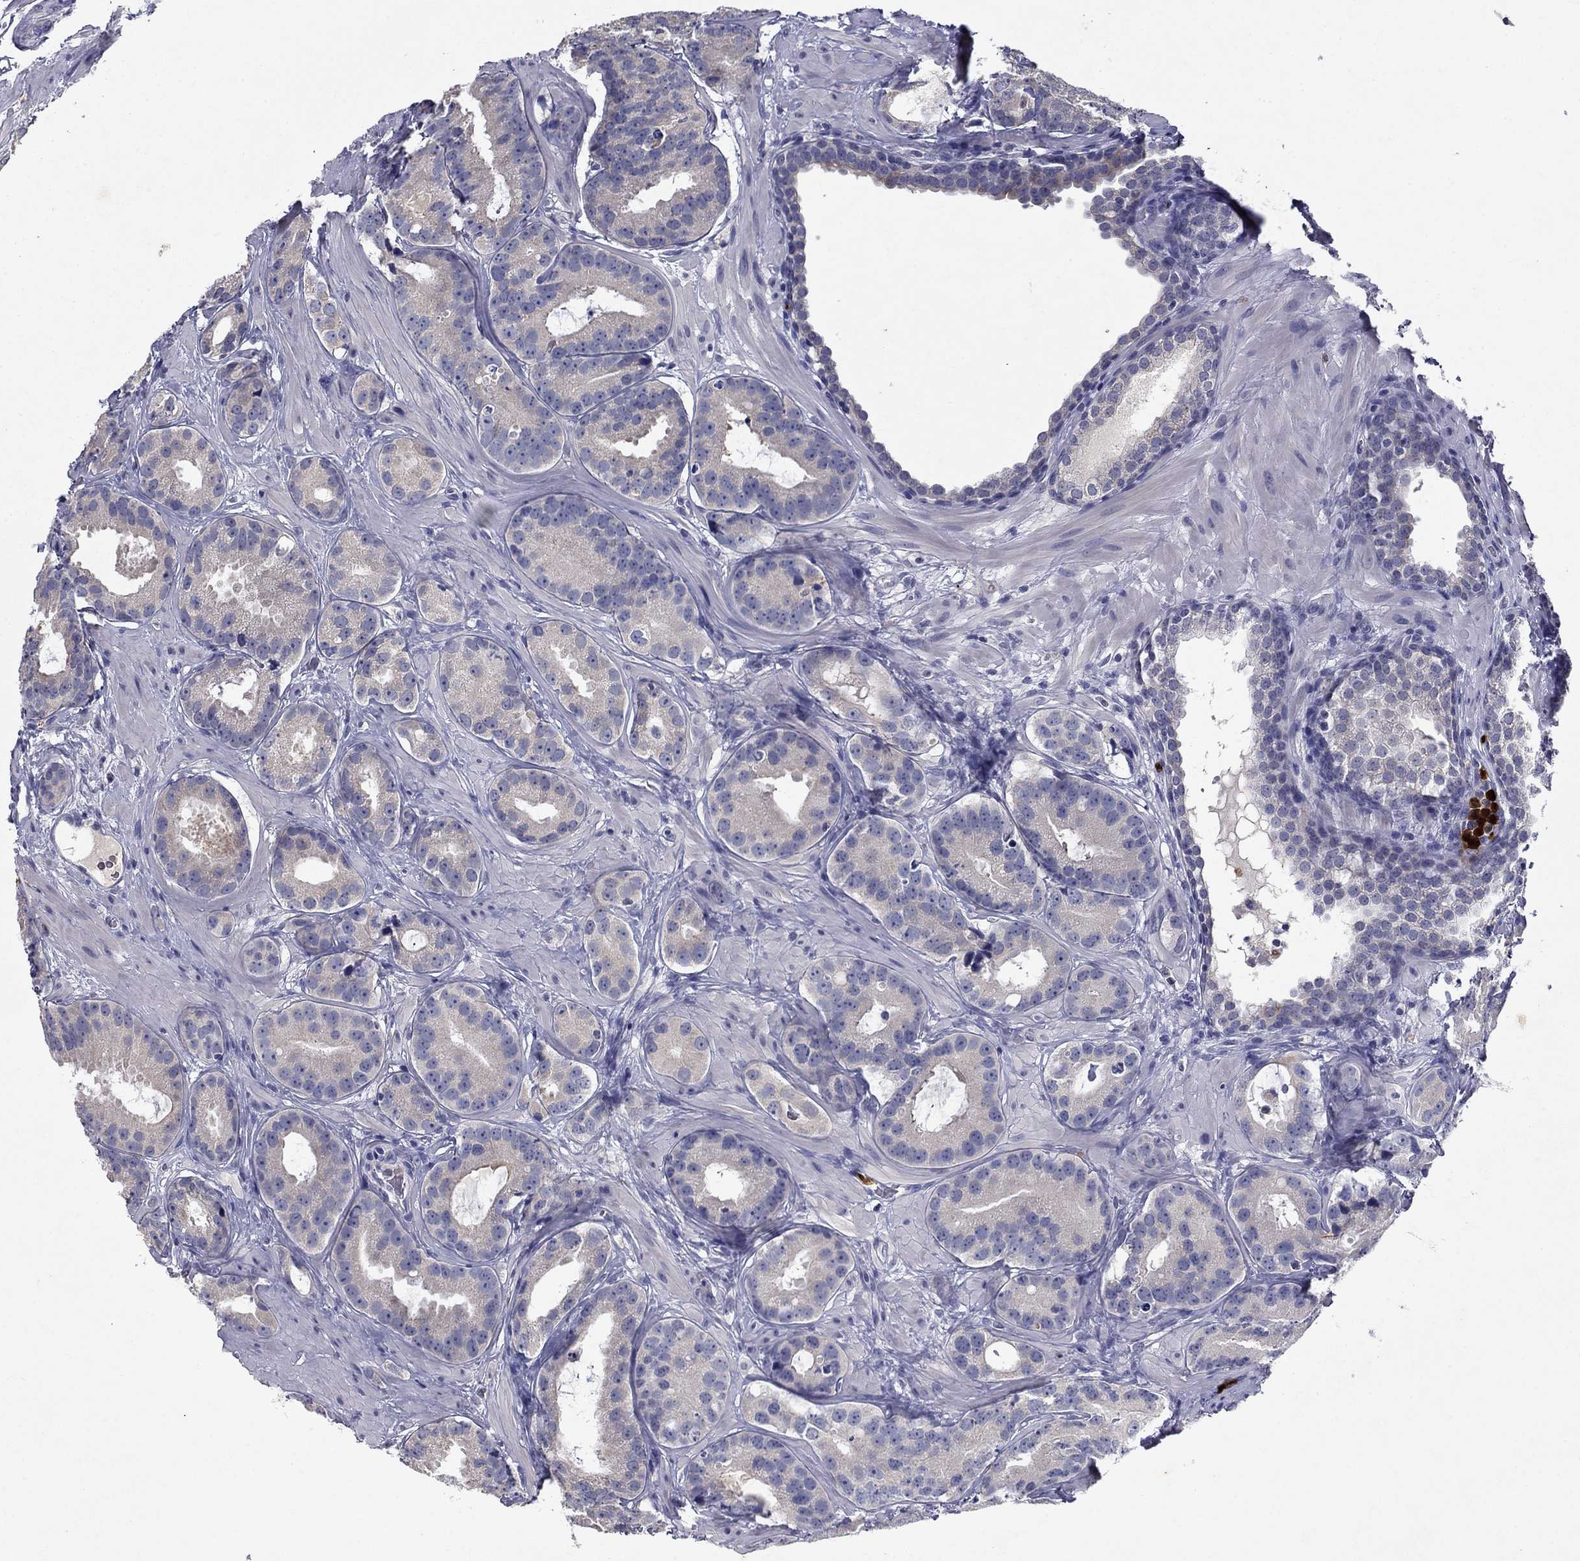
{"staining": {"intensity": "negative", "quantity": "none", "location": "none"}, "tissue": "prostate cancer", "cell_type": "Tumor cells", "image_type": "cancer", "snomed": [{"axis": "morphology", "description": "Adenocarcinoma, NOS"}, {"axis": "topography", "description": "Prostate"}], "caption": "DAB immunohistochemical staining of human prostate cancer (adenocarcinoma) exhibits no significant staining in tumor cells.", "gene": "IRF5", "patient": {"sex": "male", "age": 69}}